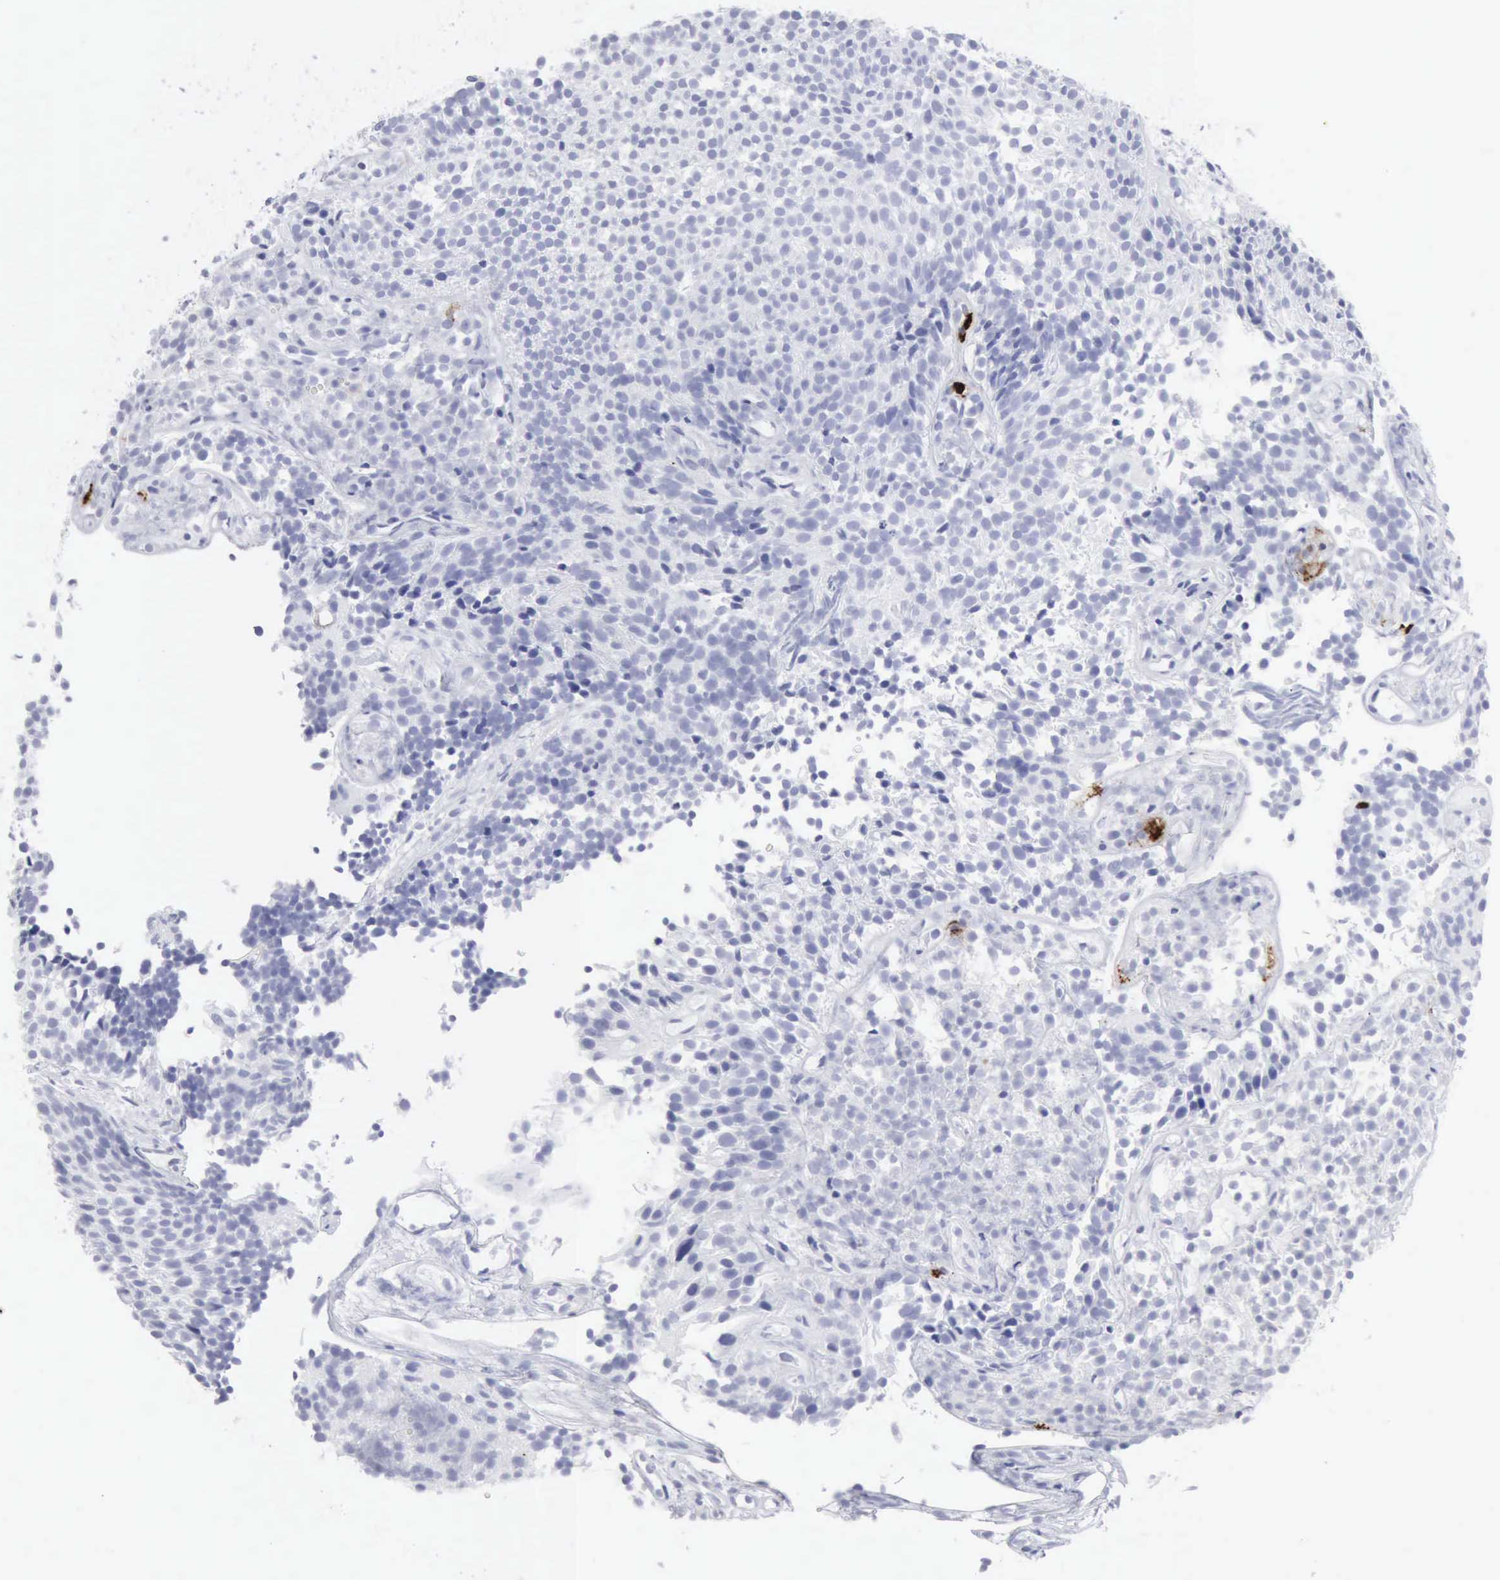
{"staining": {"intensity": "negative", "quantity": "none", "location": "none"}, "tissue": "urothelial cancer", "cell_type": "Tumor cells", "image_type": "cancer", "snomed": [{"axis": "morphology", "description": "Urothelial carcinoma, Low grade"}, {"axis": "topography", "description": "Urinary bladder"}], "caption": "This is an IHC histopathology image of human urothelial cancer. There is no positivity in tumor cells.", "gene": "CMA1", "patient": {"sex": "male", "age": 85}}